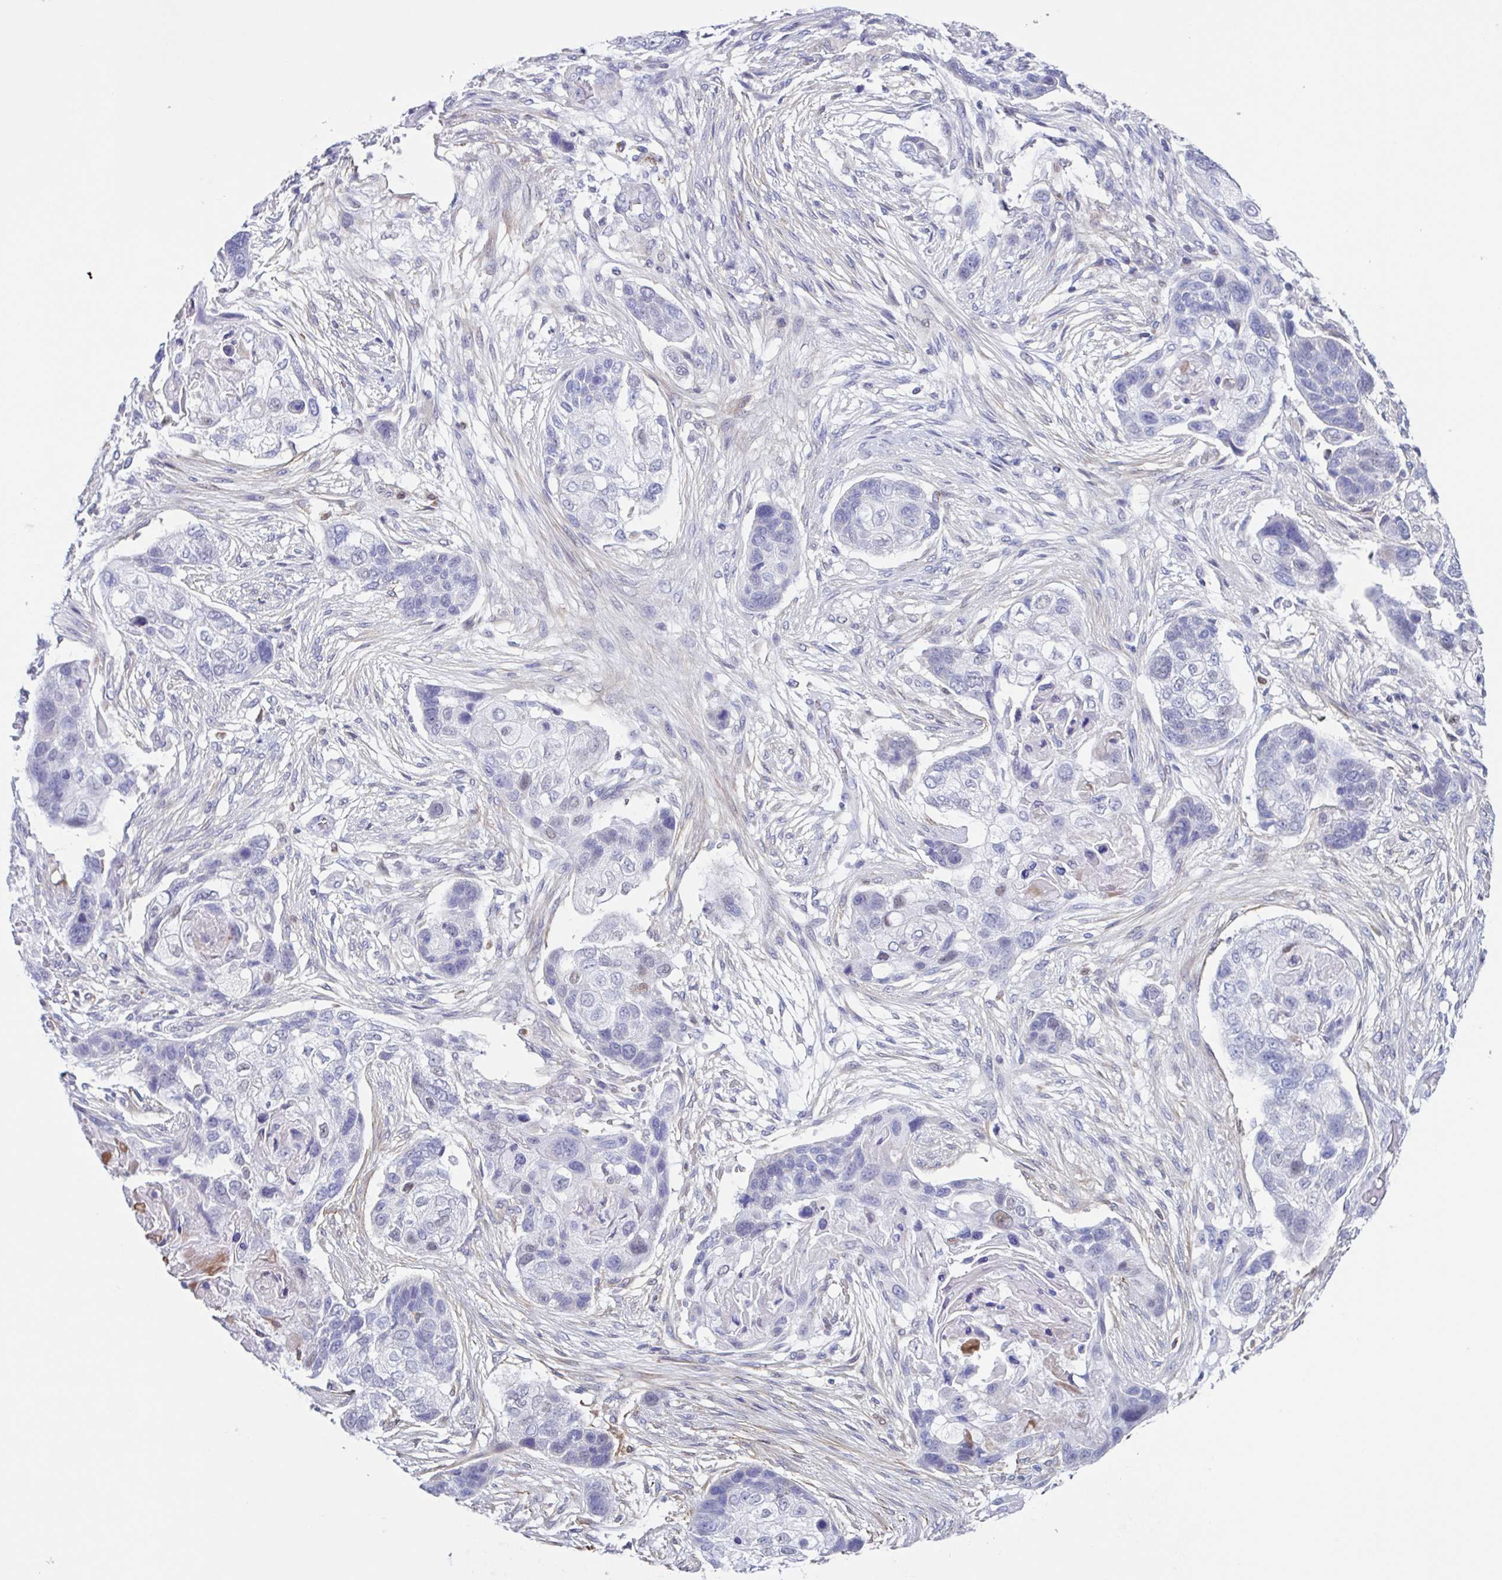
{"staining": {"intensity": "negative", "quantity": "none", "location": "none"}, "tissue": "lung cancer", "cell_type": "Tumor cells", "image_type": "cancer", "snomed": [{"axis": "morphology", "description": "Squamous cell carcinoma, NOS"}, {"axis": "topography", "description": "Lung"}], "caption": "Human lung squamous cell carcinoma stained for a protein using IHC reveals no positivity in tumor cells.", "gene": "PBOV1", "patient": {"sex": "male", "age": 69}}